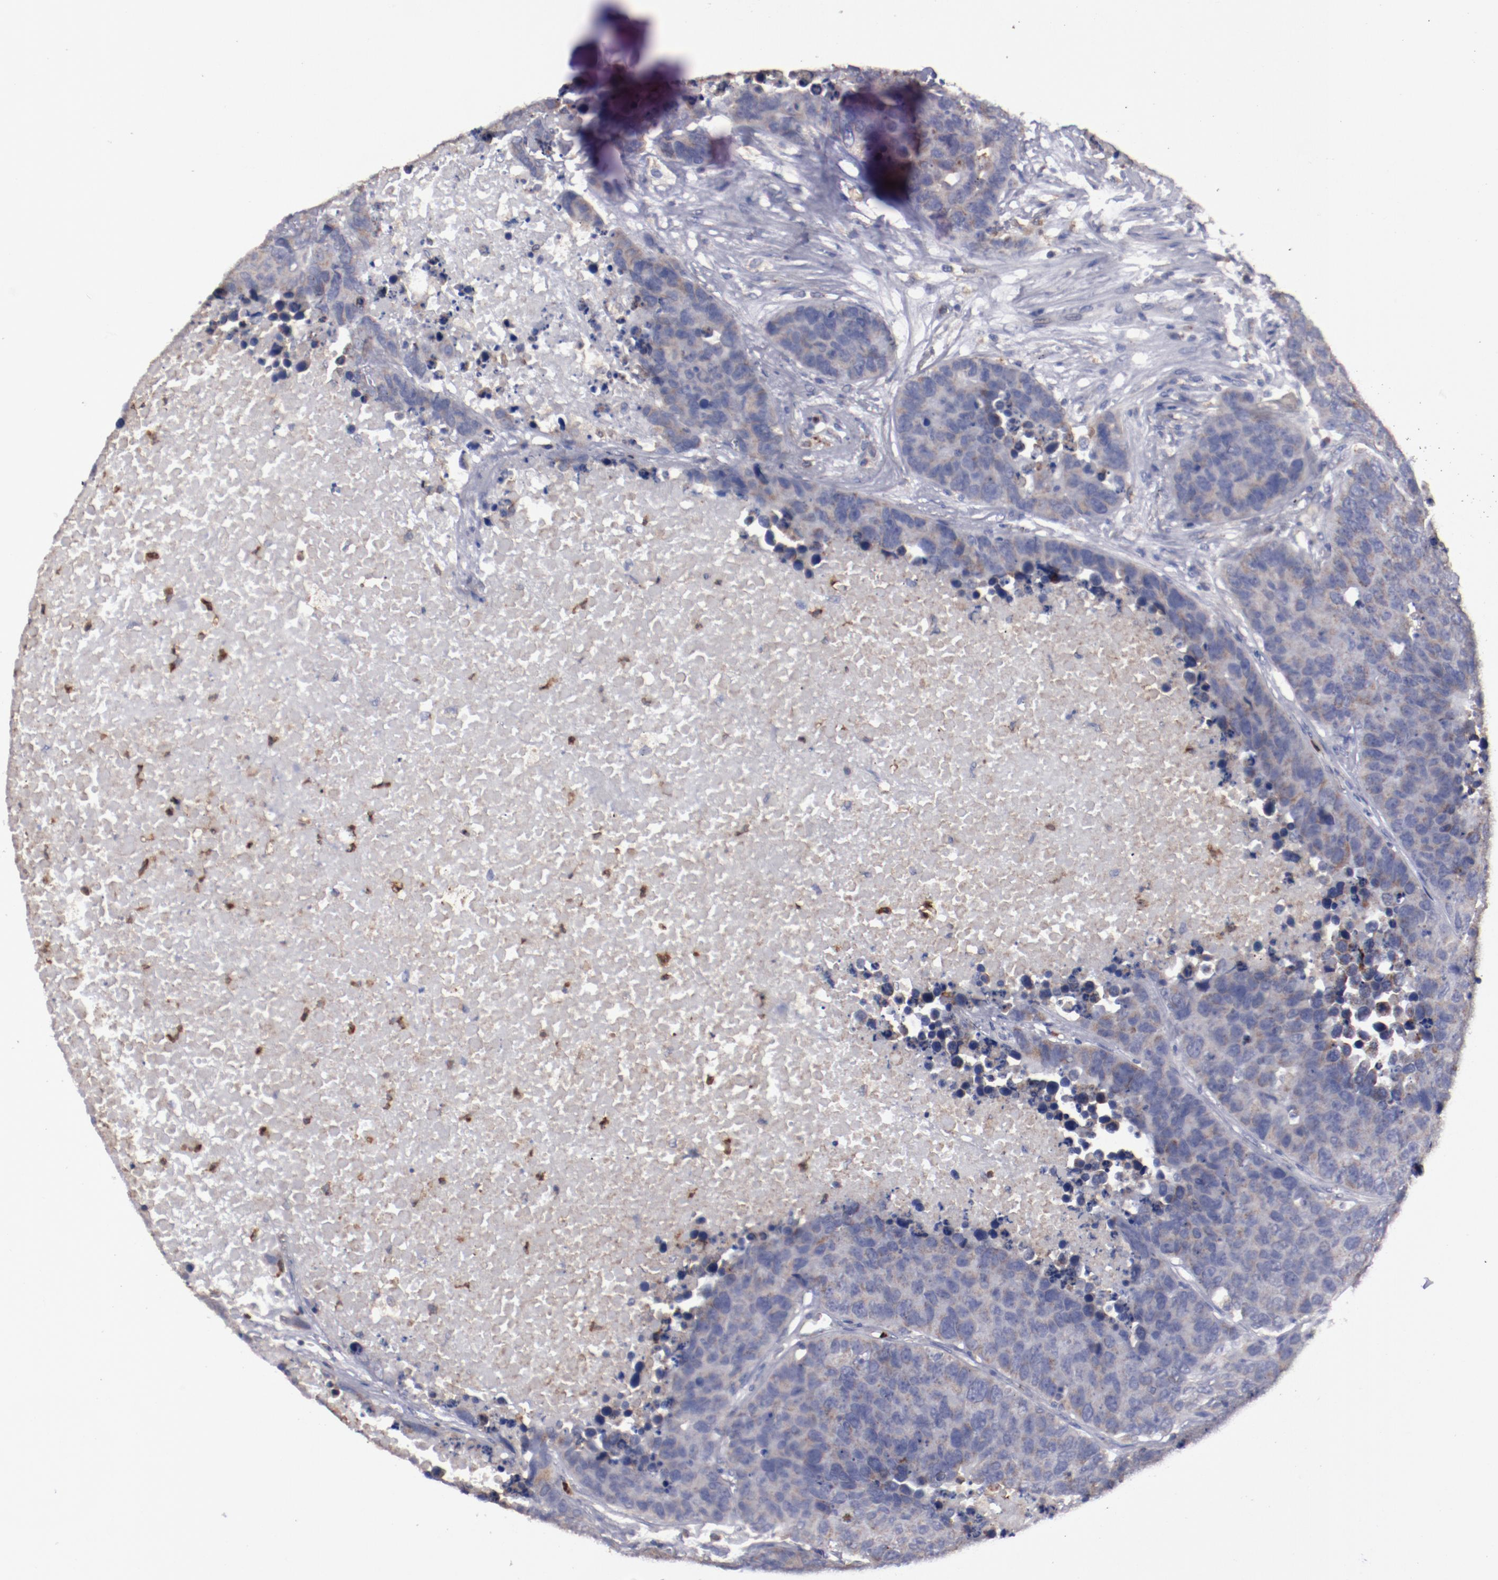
{"staining": {"intensity": "weak", "quantity": ">75%", "location": "cytoplasmic/membranous"}, "tissue": "carcinoid", "cell_type": "Tumor cells", "image_type": "cancer", "snomed": [{"axis": "morphology", "description": "Carcinoid, malignant, NOS"}, {"axis": "topography", "description": "Lung"}], "caption": "Immunohistochemistry (IHC) photomicrograph of neoplastic tissue: carcinoid stained using IHC exhibits low levels of weak protein expression localized specifically in the cytoplasmic/membranous of tumor cells, appearing as a cytoplasmic/membranous brown color.", "gene": "FGR", "patient": {"sex": "male", "age": 60}}